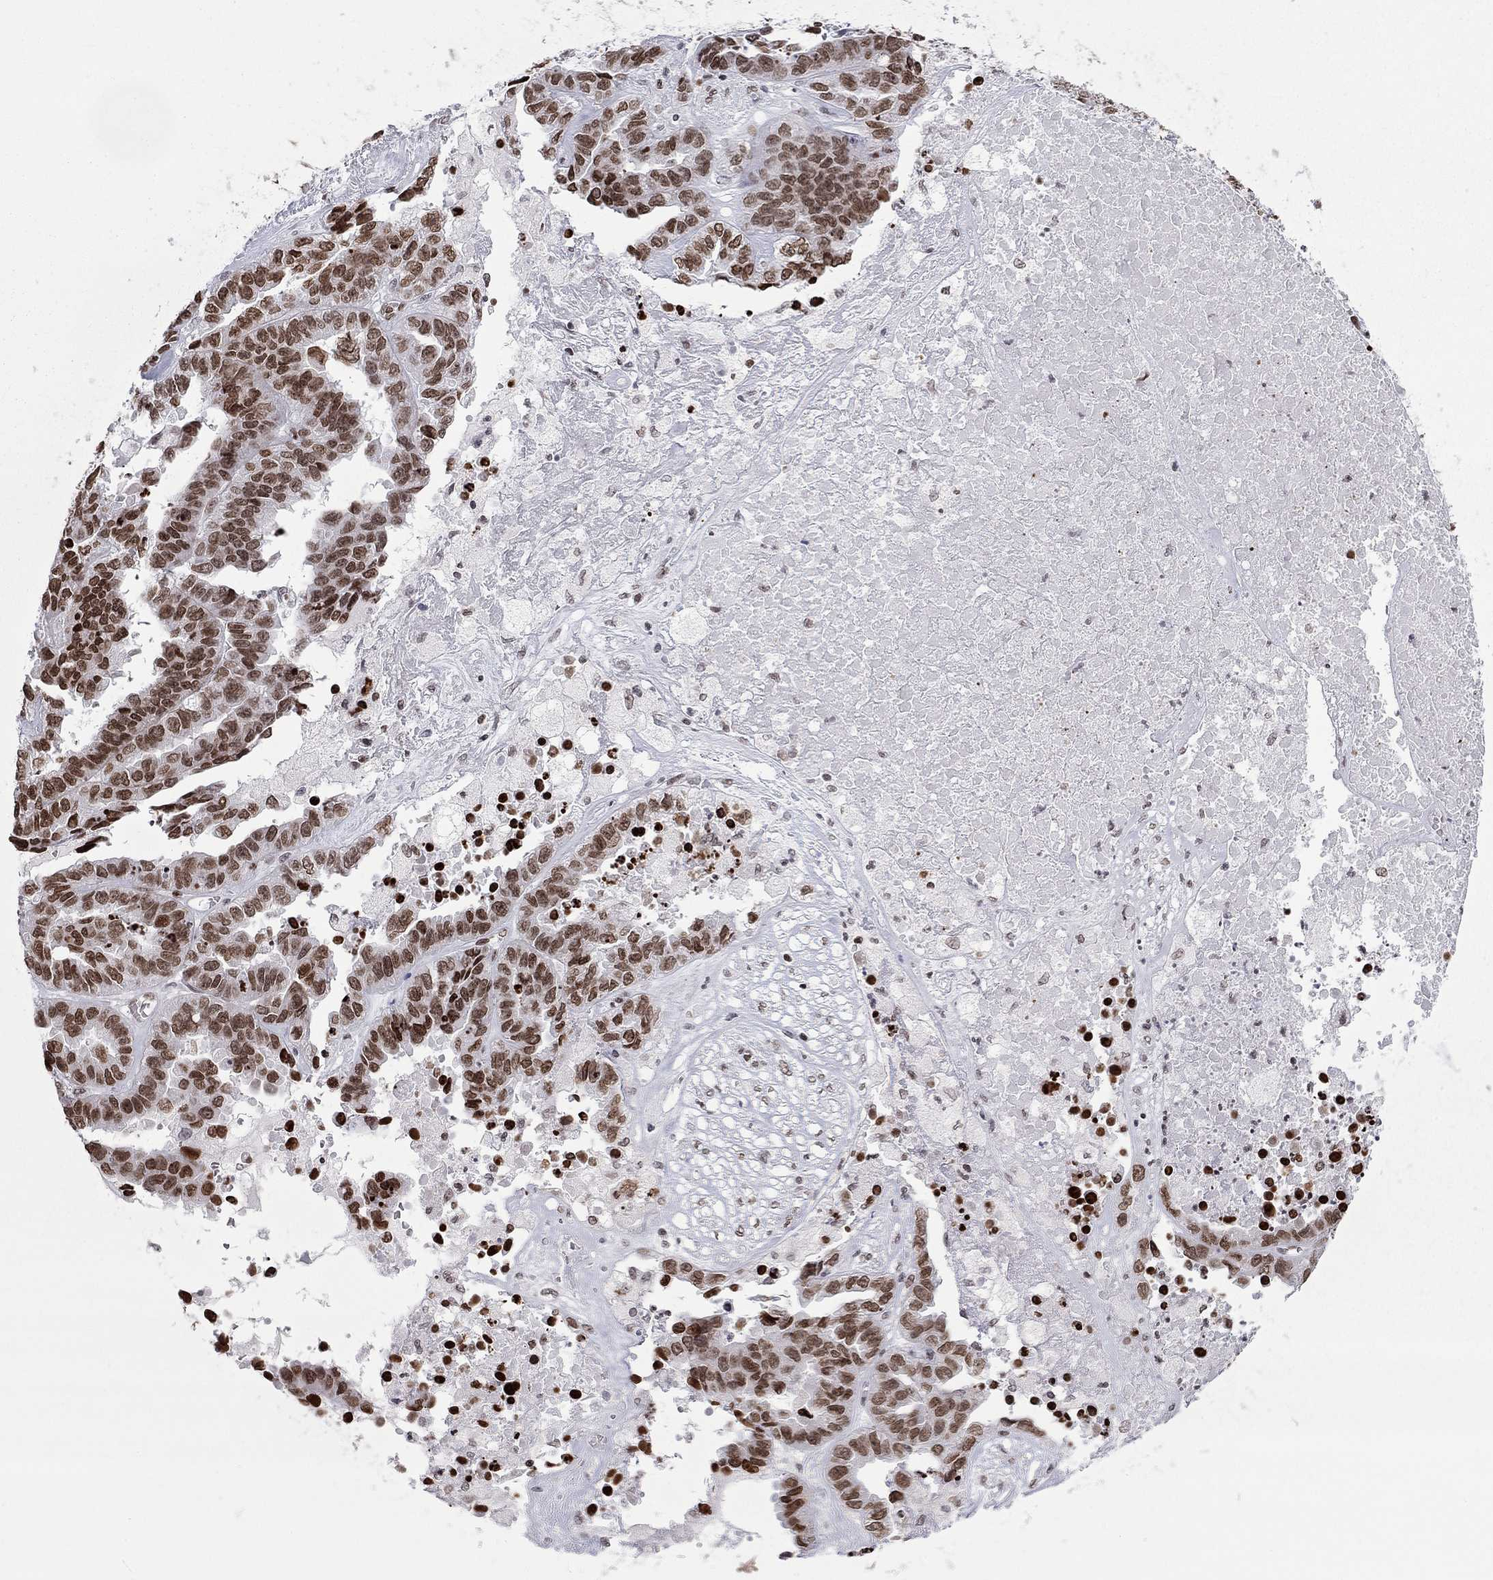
{"staining": {"intensity": "strong", "quantity": ">75%", "location": "nuclear"}, "tissue": "ovarian cancer", "cell_type": "Tumor cells", "image_type": "cancer", "snomed": [{"axis": "morphology", "description": "Cystadenocarcinoma, serous, NOS"}, {"axis": "topography", "description": "Ovary"}], "caption": "Protein expression analysis of human ovarian serous cystadenocarcinoma reveals strong nuclear positivity in approximately >75% of tumor cells.", "gene": "H2AX", "patient": {"sex": "female", "age": 87}}